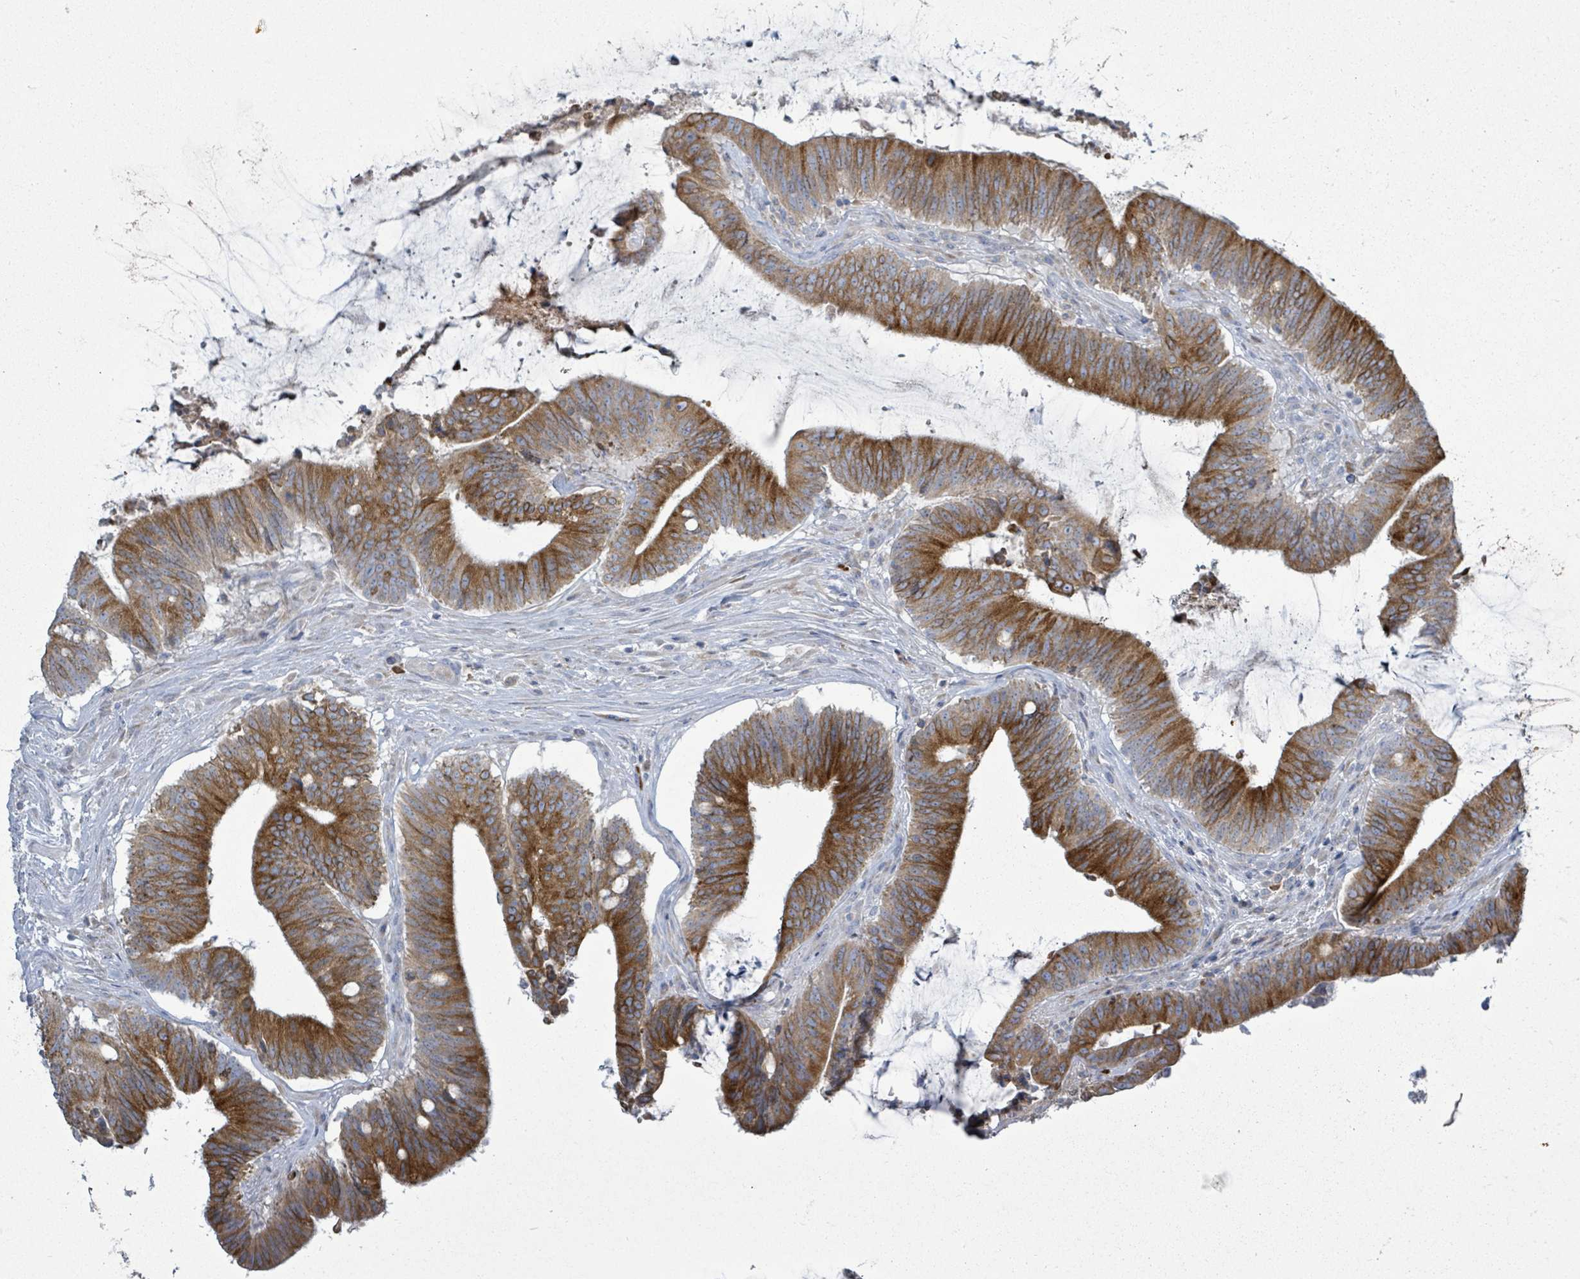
{"staining": {"intensity": "strong", "quantity": ">75%", "location": "cytoplasmic/membranous"}, "tissue": "colorectal cancer", "cell_type": "Tumor cells", "image_type": "cancer", "snomed": [{"axis": "morphology", "description": "Adenocarcinoma, NOS"}, {"axis": "topography", "description": "Colon"}], "caption": "Immunohistochemical staining of colorectal adenocarcinoma demonstrates high levels of strong cytoplasmic/membranous positivity in about >75% of tumor cells.", "gene": "SIRPB1", "patient": {"sex": "female", "age": 43}}